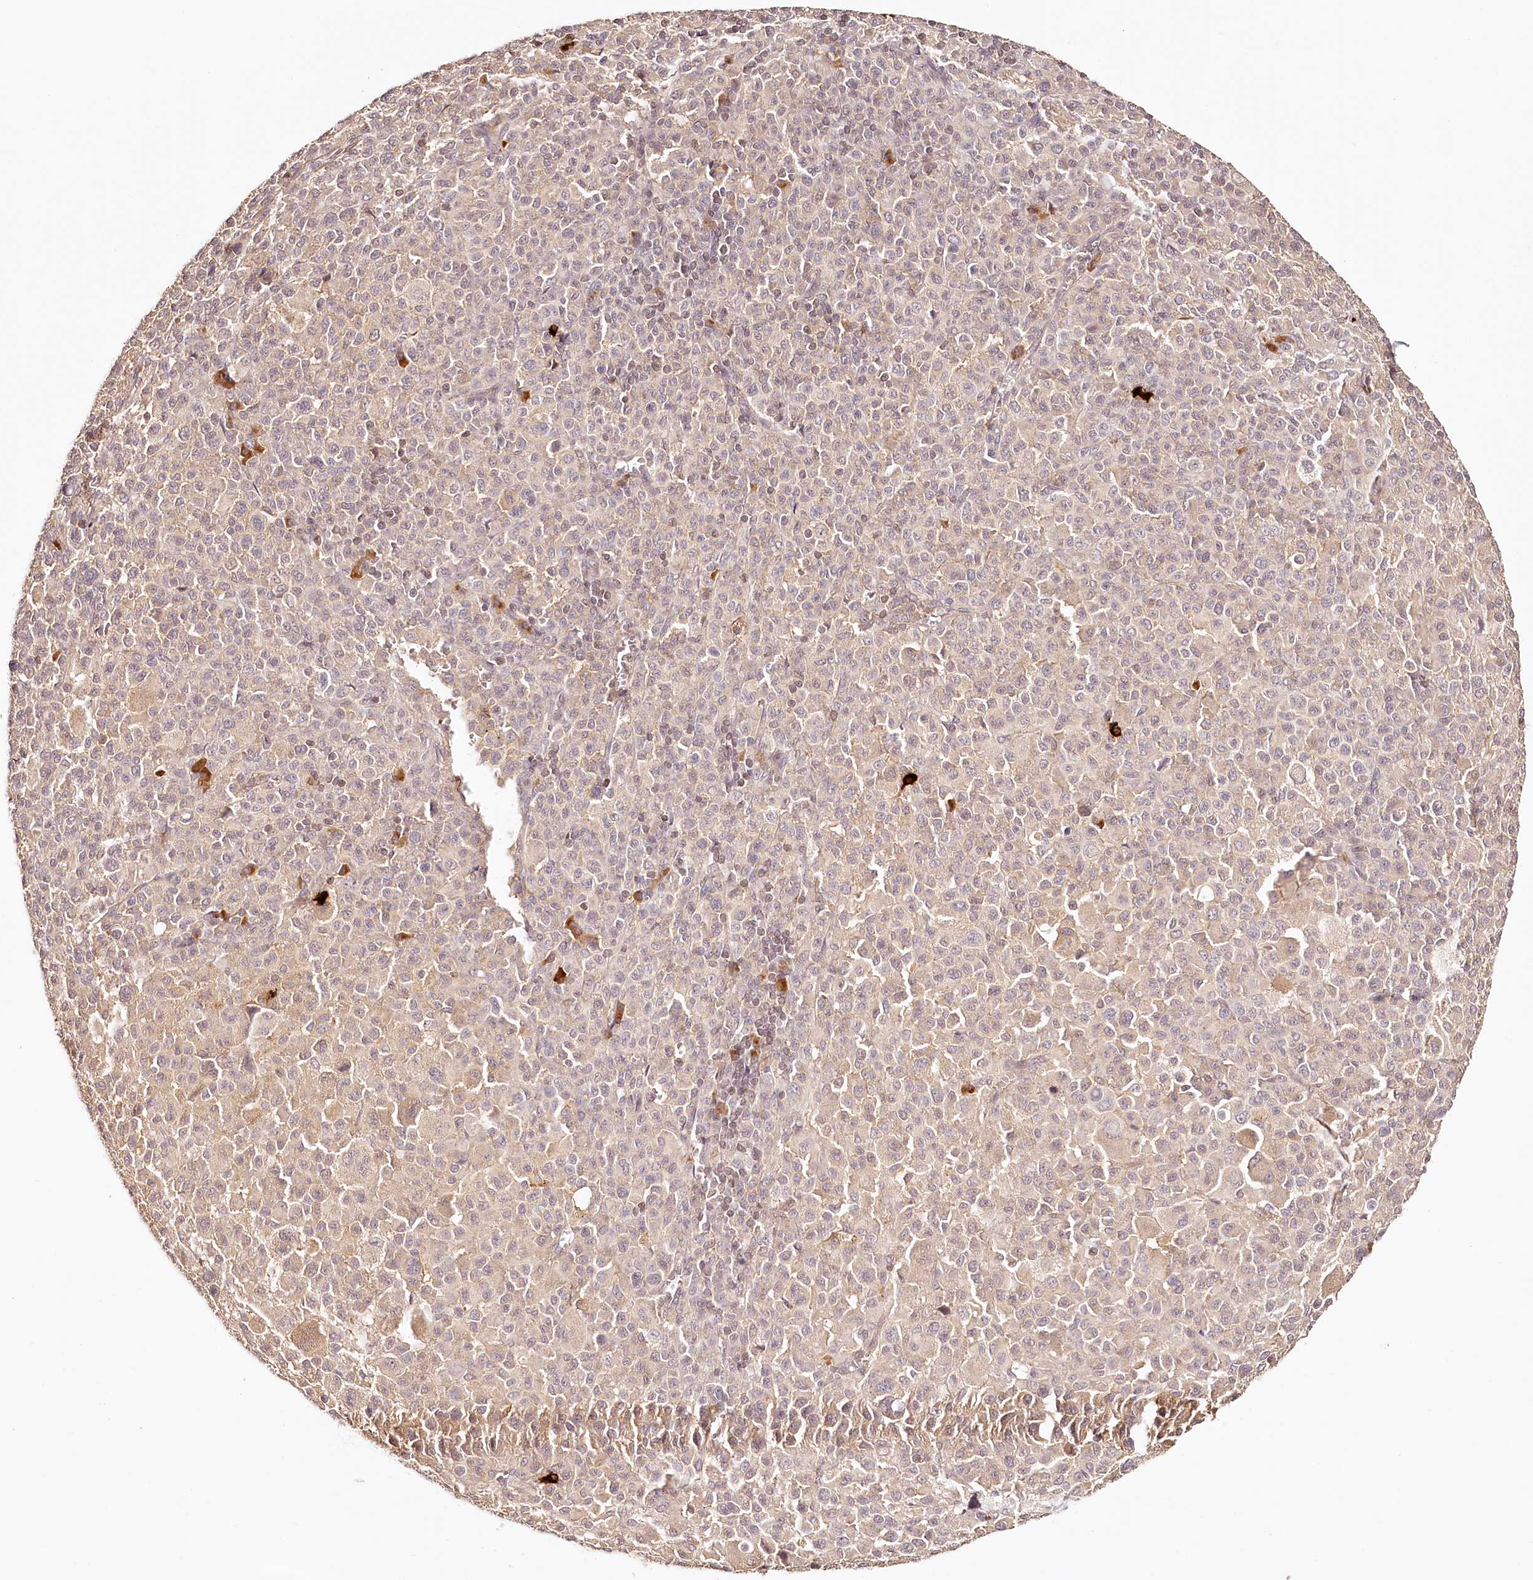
{"staining": {"intensity": "negative", "quantity": "none", "location": "none"}, "tissue": "melanoma", "cell_type": "Tumor cells", "image_type": "cancer", "snomed": [{"axis": "morphology", "description": "Malignant melanoma, Metastatic site"}, {"axis": "topography", "description": "Skin"}], "caption": "This is an immunohistochemistry image of human malignant melanoma (metastatic site). There is no expression in tumor cells.", "gene": "SYNGR1", "patient": {"sex": "female", "age": 74}}